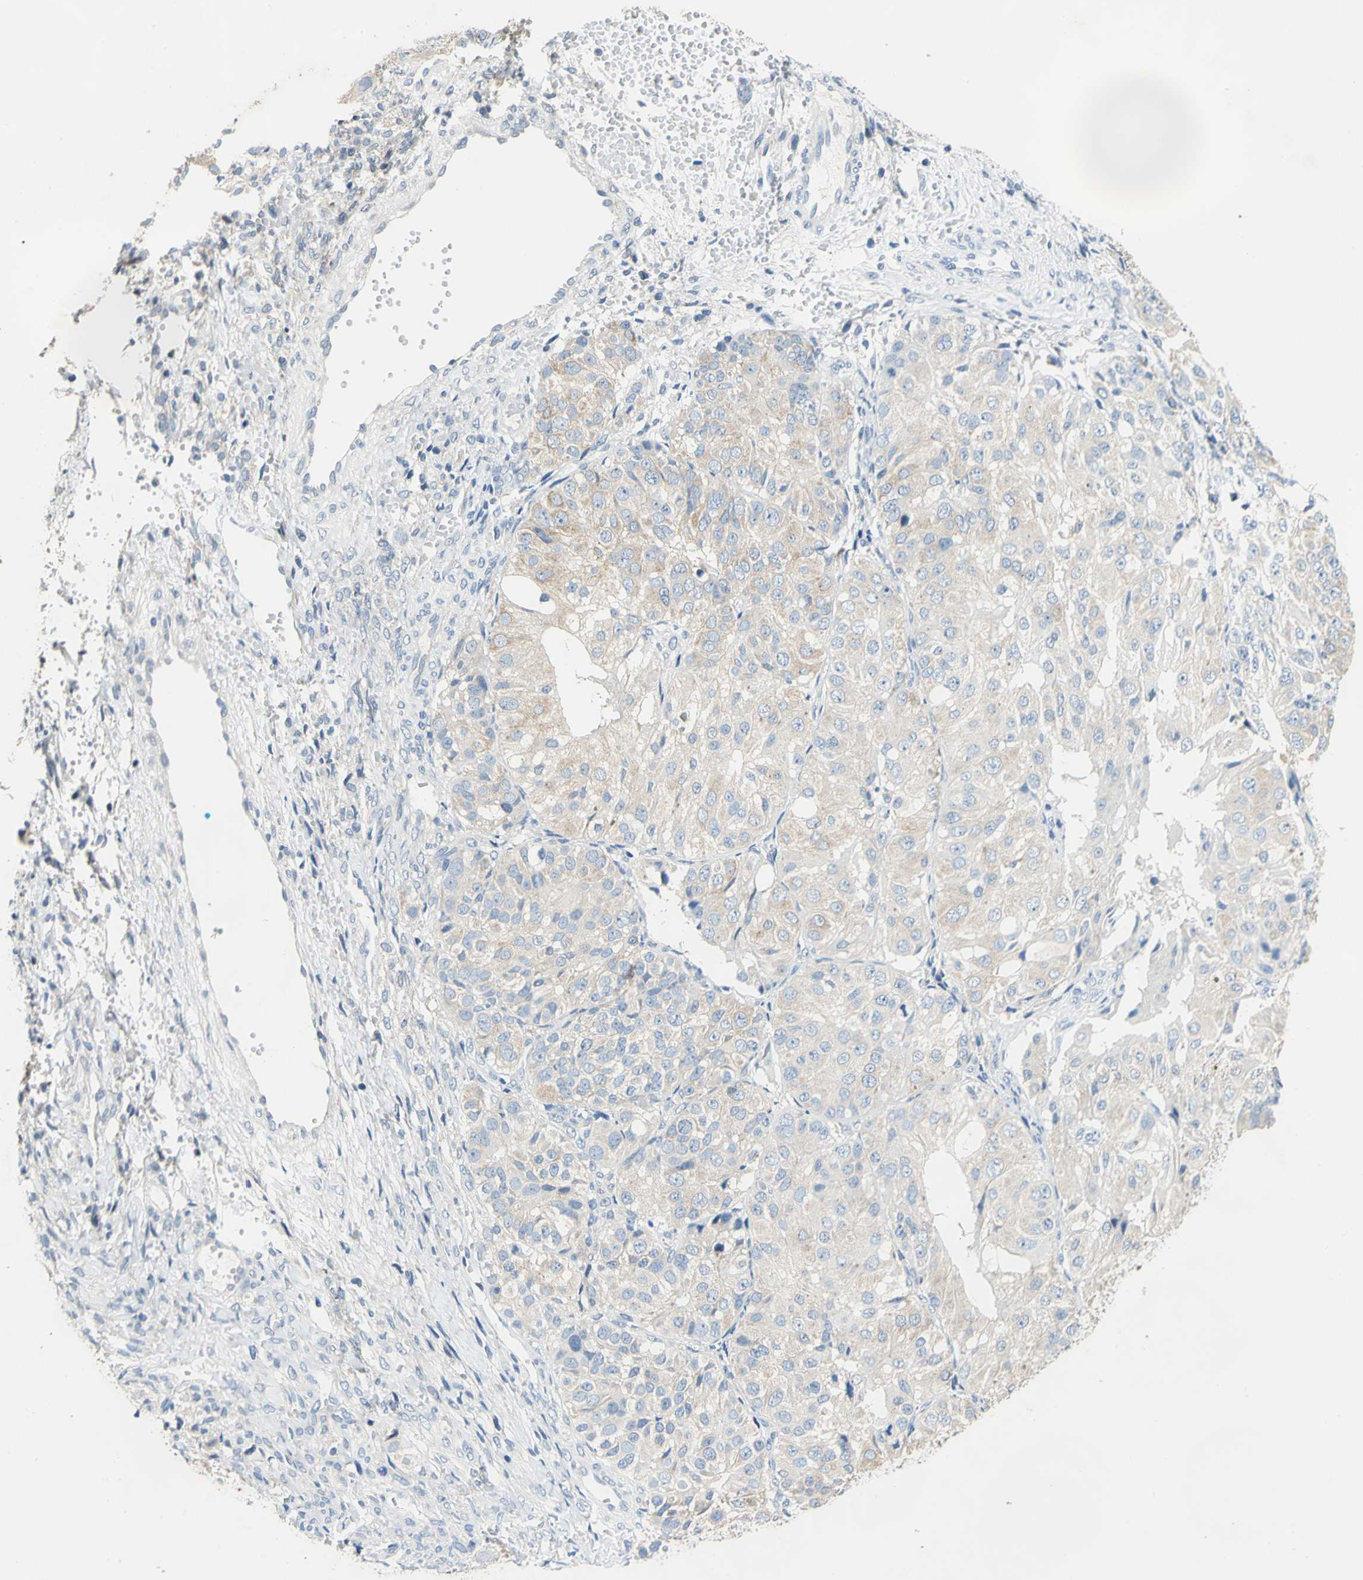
{"staining": {"intensity": "weak", "quantity": ">75%", "location": "cytoplasmic/membranous"}, "tissue": "ovarian cancer", "cell_type": "Tumor cells", "image_type": "cancer", "snomed": [{"axis": "morphology", "description": "Carcinoma, endometroid"}, {"axis": "topography", "description": "Ovary"}], "caption": "Brown immunohistochemical staining in ovarian endometroid carcinoma demonstrates weak cytoplasmic/membranous positivity in about >75% of tumor cells.", "gene": "RASD2", "patient": {"sex": "female", "age": 51}}